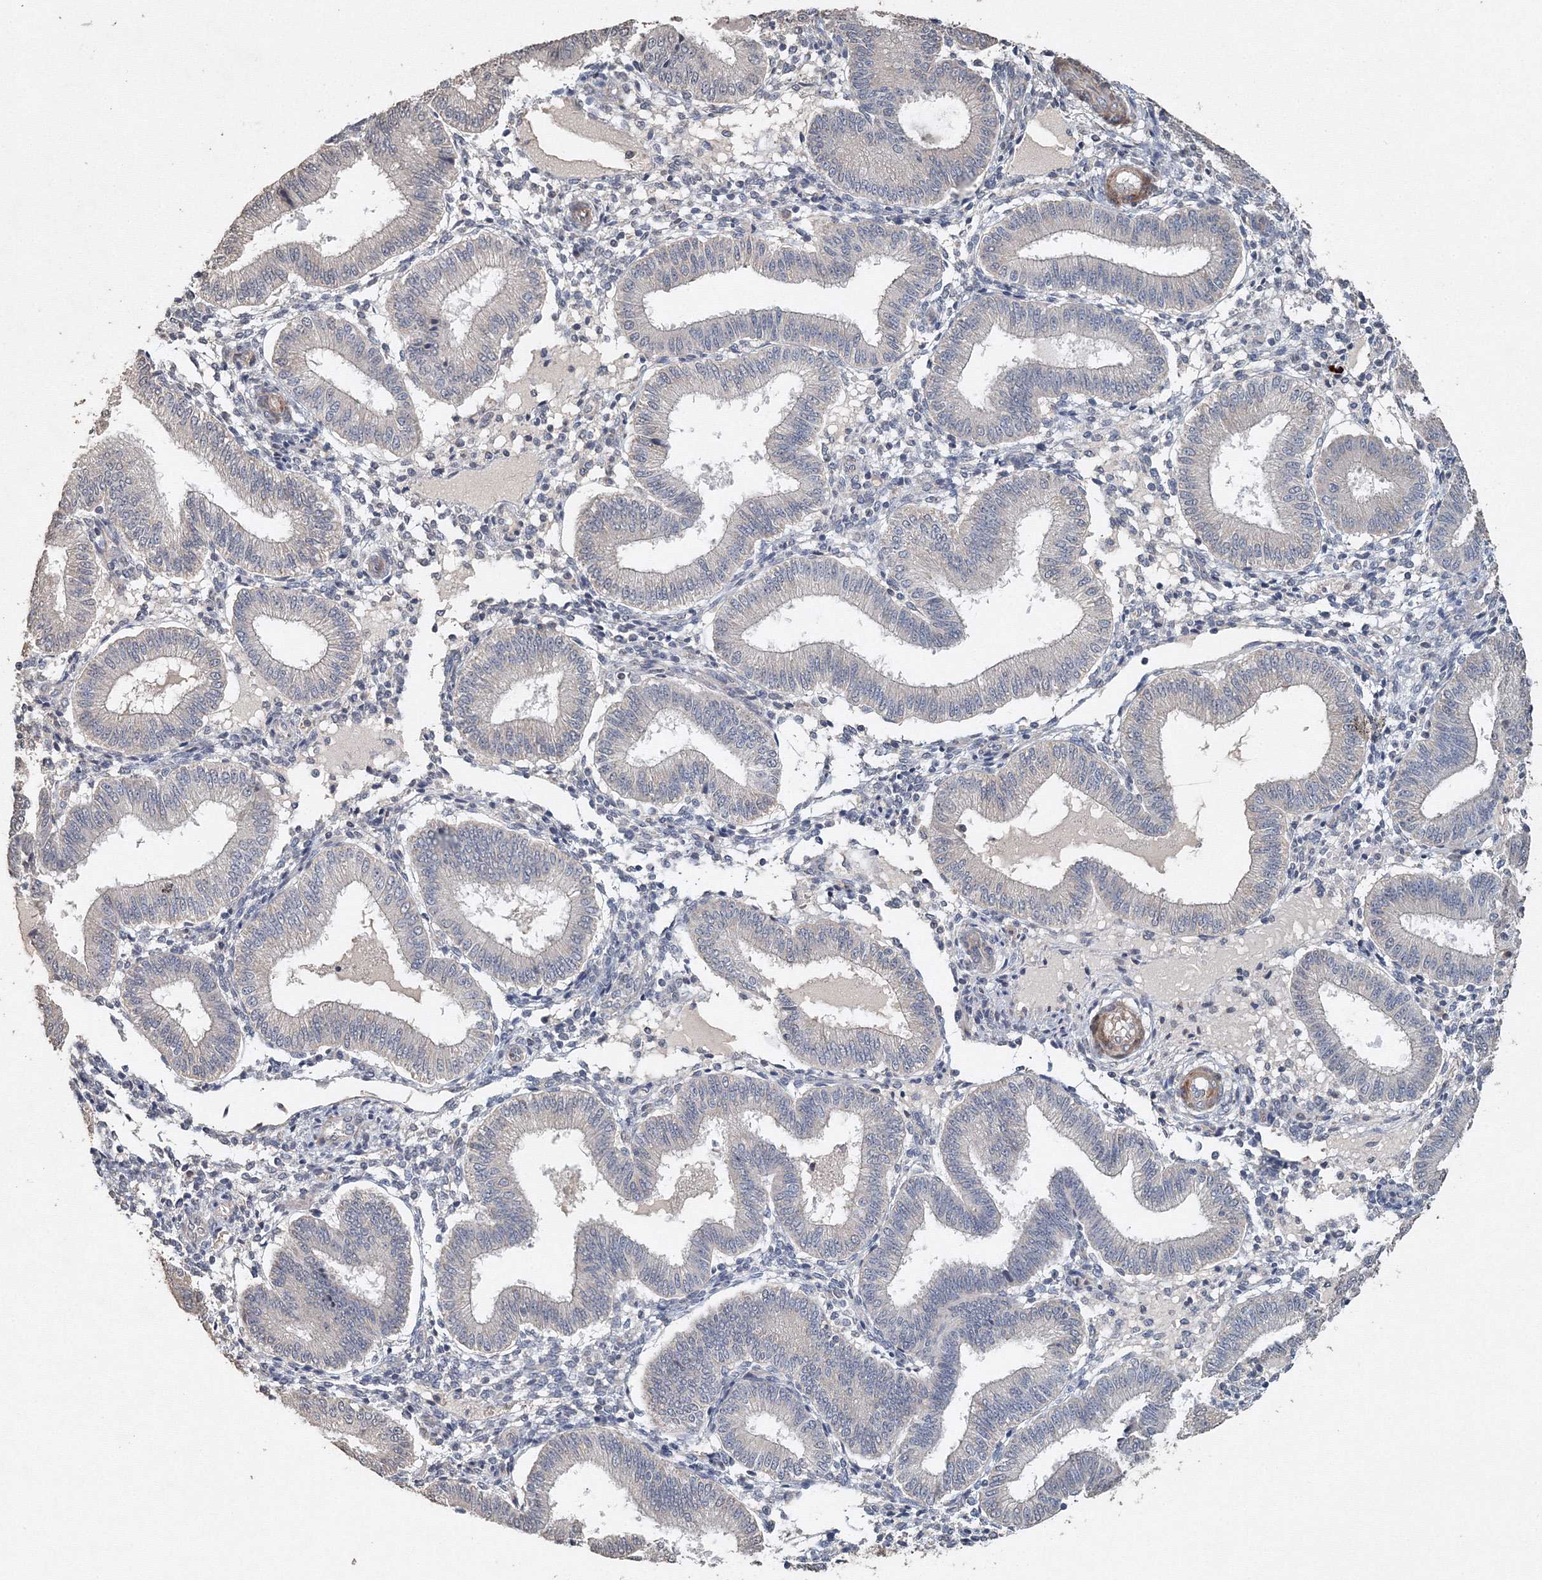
{"staining": {"intensity": "negative", "quantity": "none", "location": "none"}, "tissue": "endometrium", "cell_type": "Cells in endometrial stroma", "image_type": "normal", "snomed": [{"axis": "morphology", "description": "Normal tissue, NOS"}, {"axis": "topography", "description": "Endometrium"}], "caption": "A high-resolution micrograph shows immunohistochemistry (IHC) staining of unremarkable endometrium, which exhibits no significant staining in cells in endometrial stroma. Brightfield microscopy of immunohistochemistry (IHC) stained with DAB (brown) and hematoxylin (blue), captured at high magnification.", "gene": "NALF2", "patient": {"sex": "female", "age": 39}}